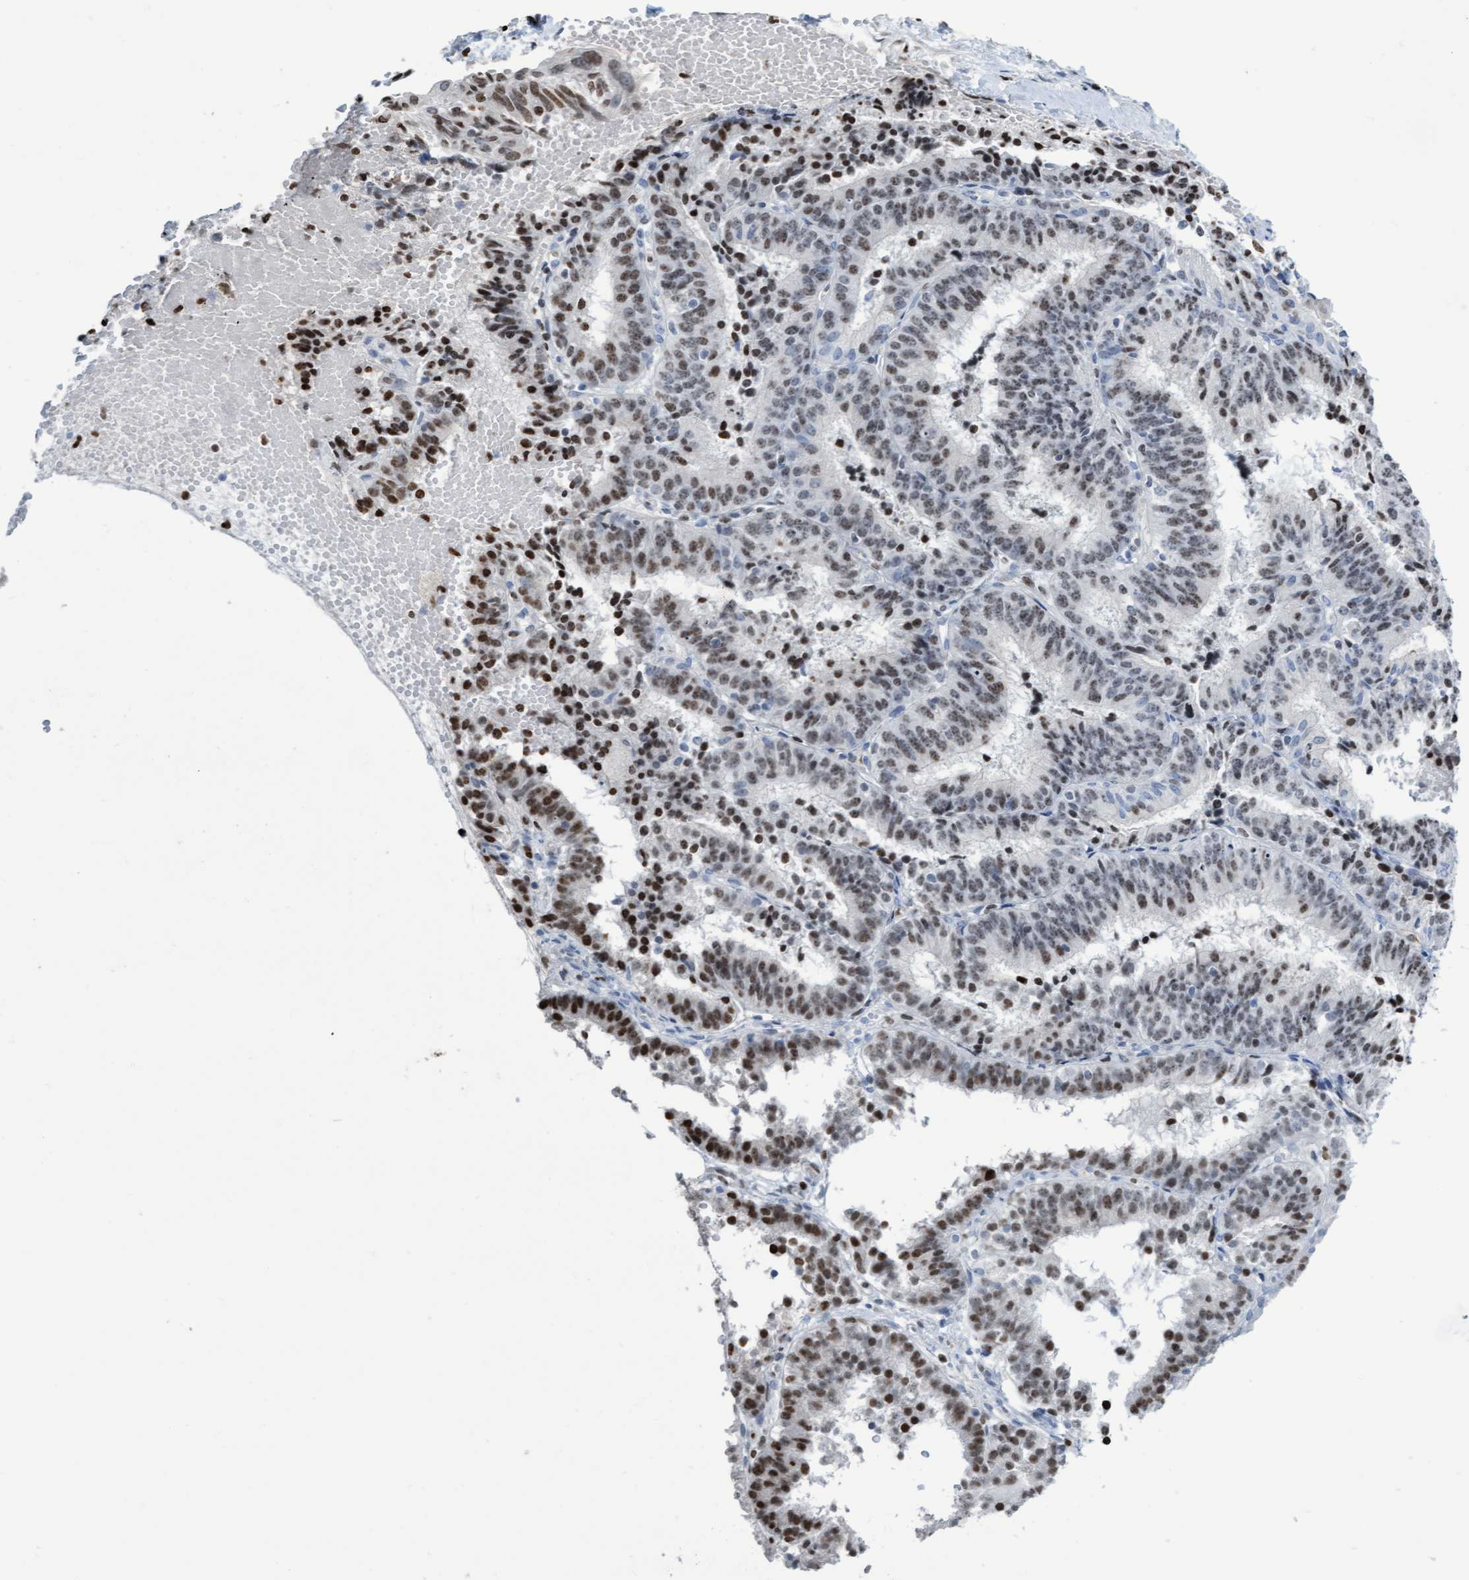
{"staining": {"intensity": "moderate", "quantity": "25%-75%", "location": "nuclear"}, "tissue": "endometrial cancer", "cell_type": "Tumor cells", "image_type": "cancer", "snomed": [{"axis": "morphology", "description": "Adenocarcinoma, NOS"}, {"axis": "topography", "description": "Endometrium"}], "caption": "Adenocarcinoma (endometrial) stained with a protein marker reveals moderate staining in tumor cells.", "gene": "CBX2", "patient": {"sex": "female", "age": 51}}